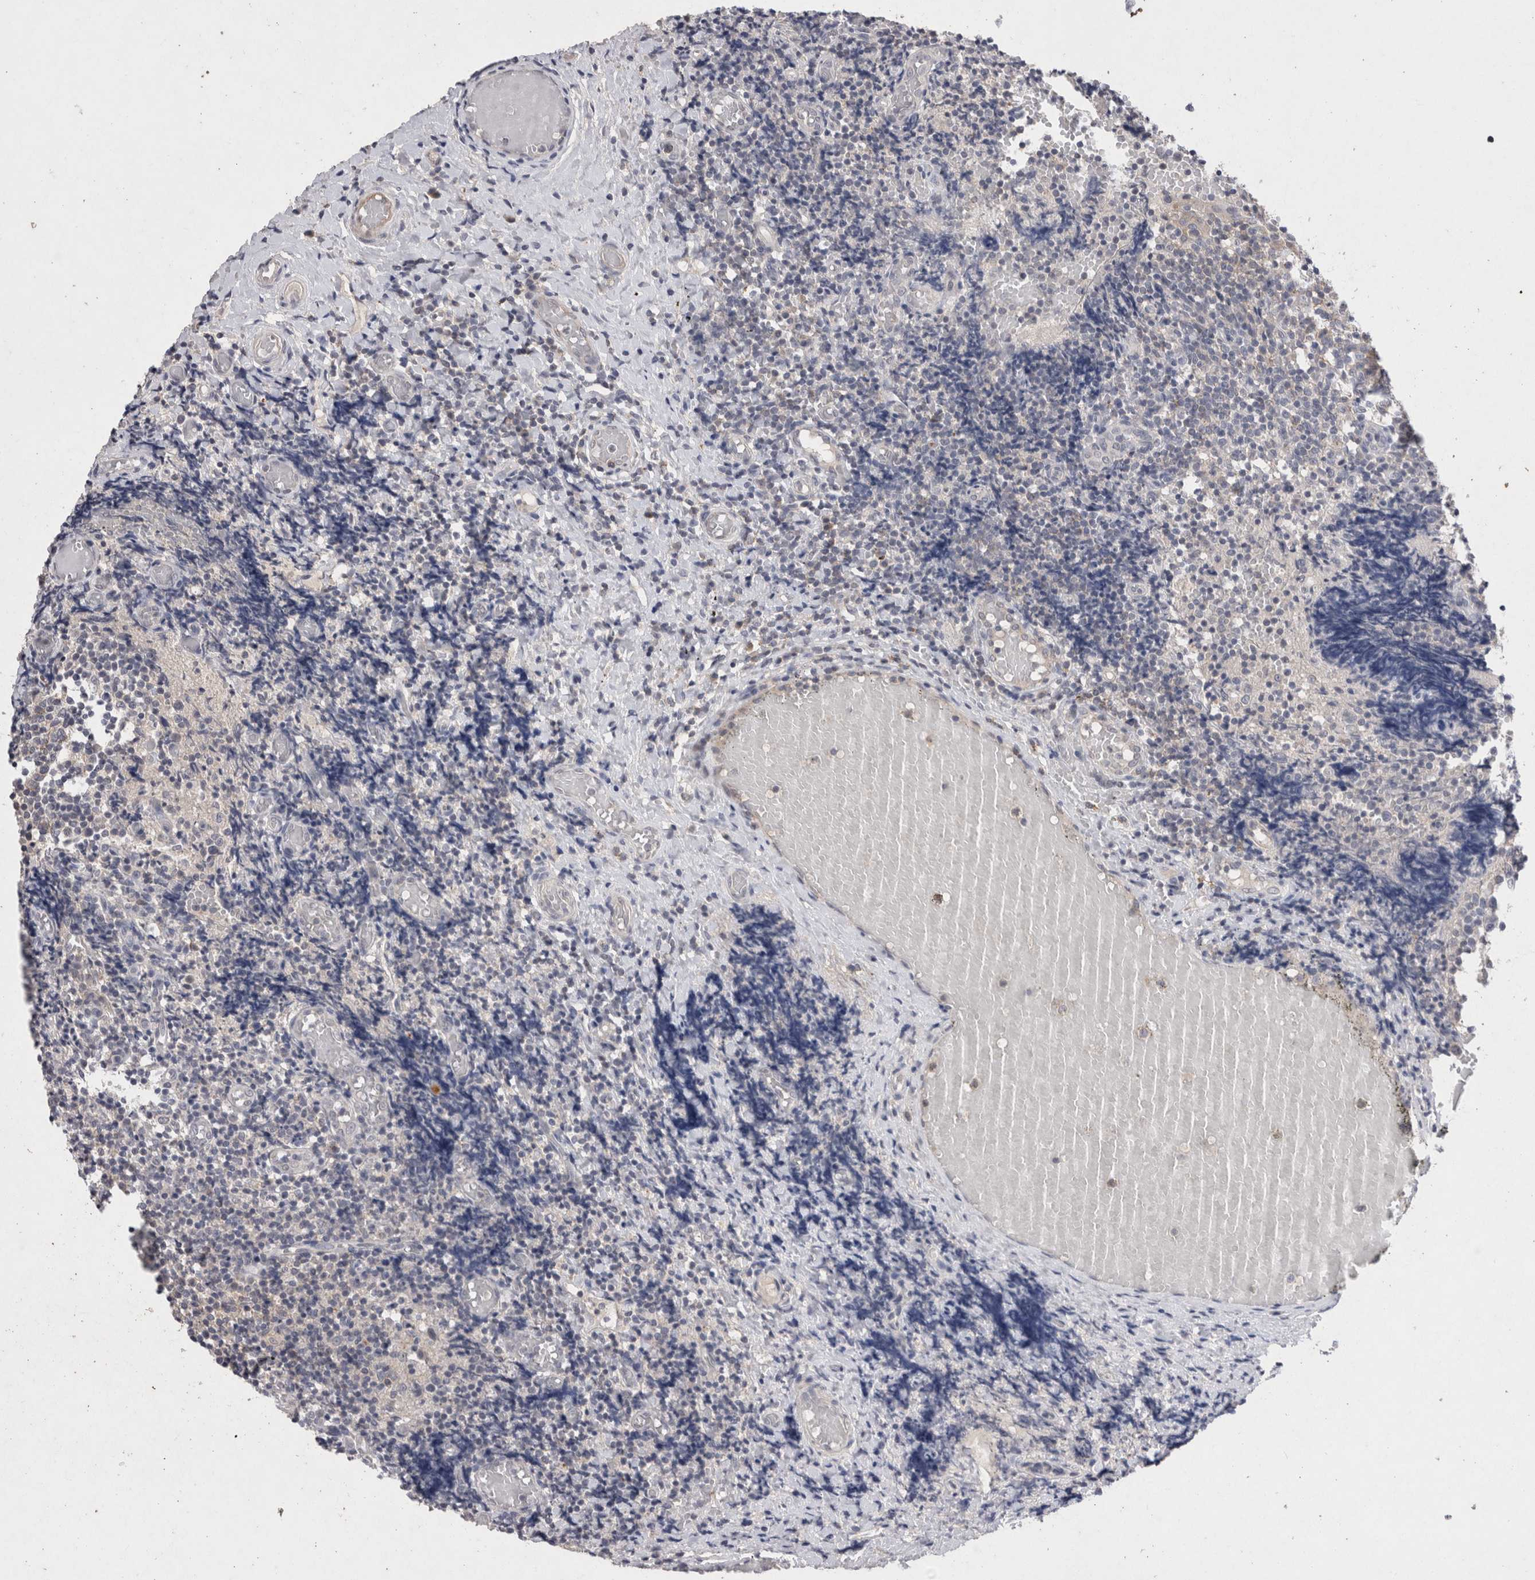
{"staining": {"intensity": "weak", "quantity": "<25%", "location": "cytoplasmic/membranous"}, "tissue": "tonsil", "cell_type": "Germinal center cells", "image_type": "normal", "snomed": [{"axis": "morphology", "description": "Normal tissue, NOS"}, {"axis": "topography", "description": "Tonsil"}], "caption": "The image exhibits no significant staining in germinal center cells of tonsil. Nuclei are stained in blue.", "gene": "RASSF3", "patient": {"sex": "female", "age": 19}}